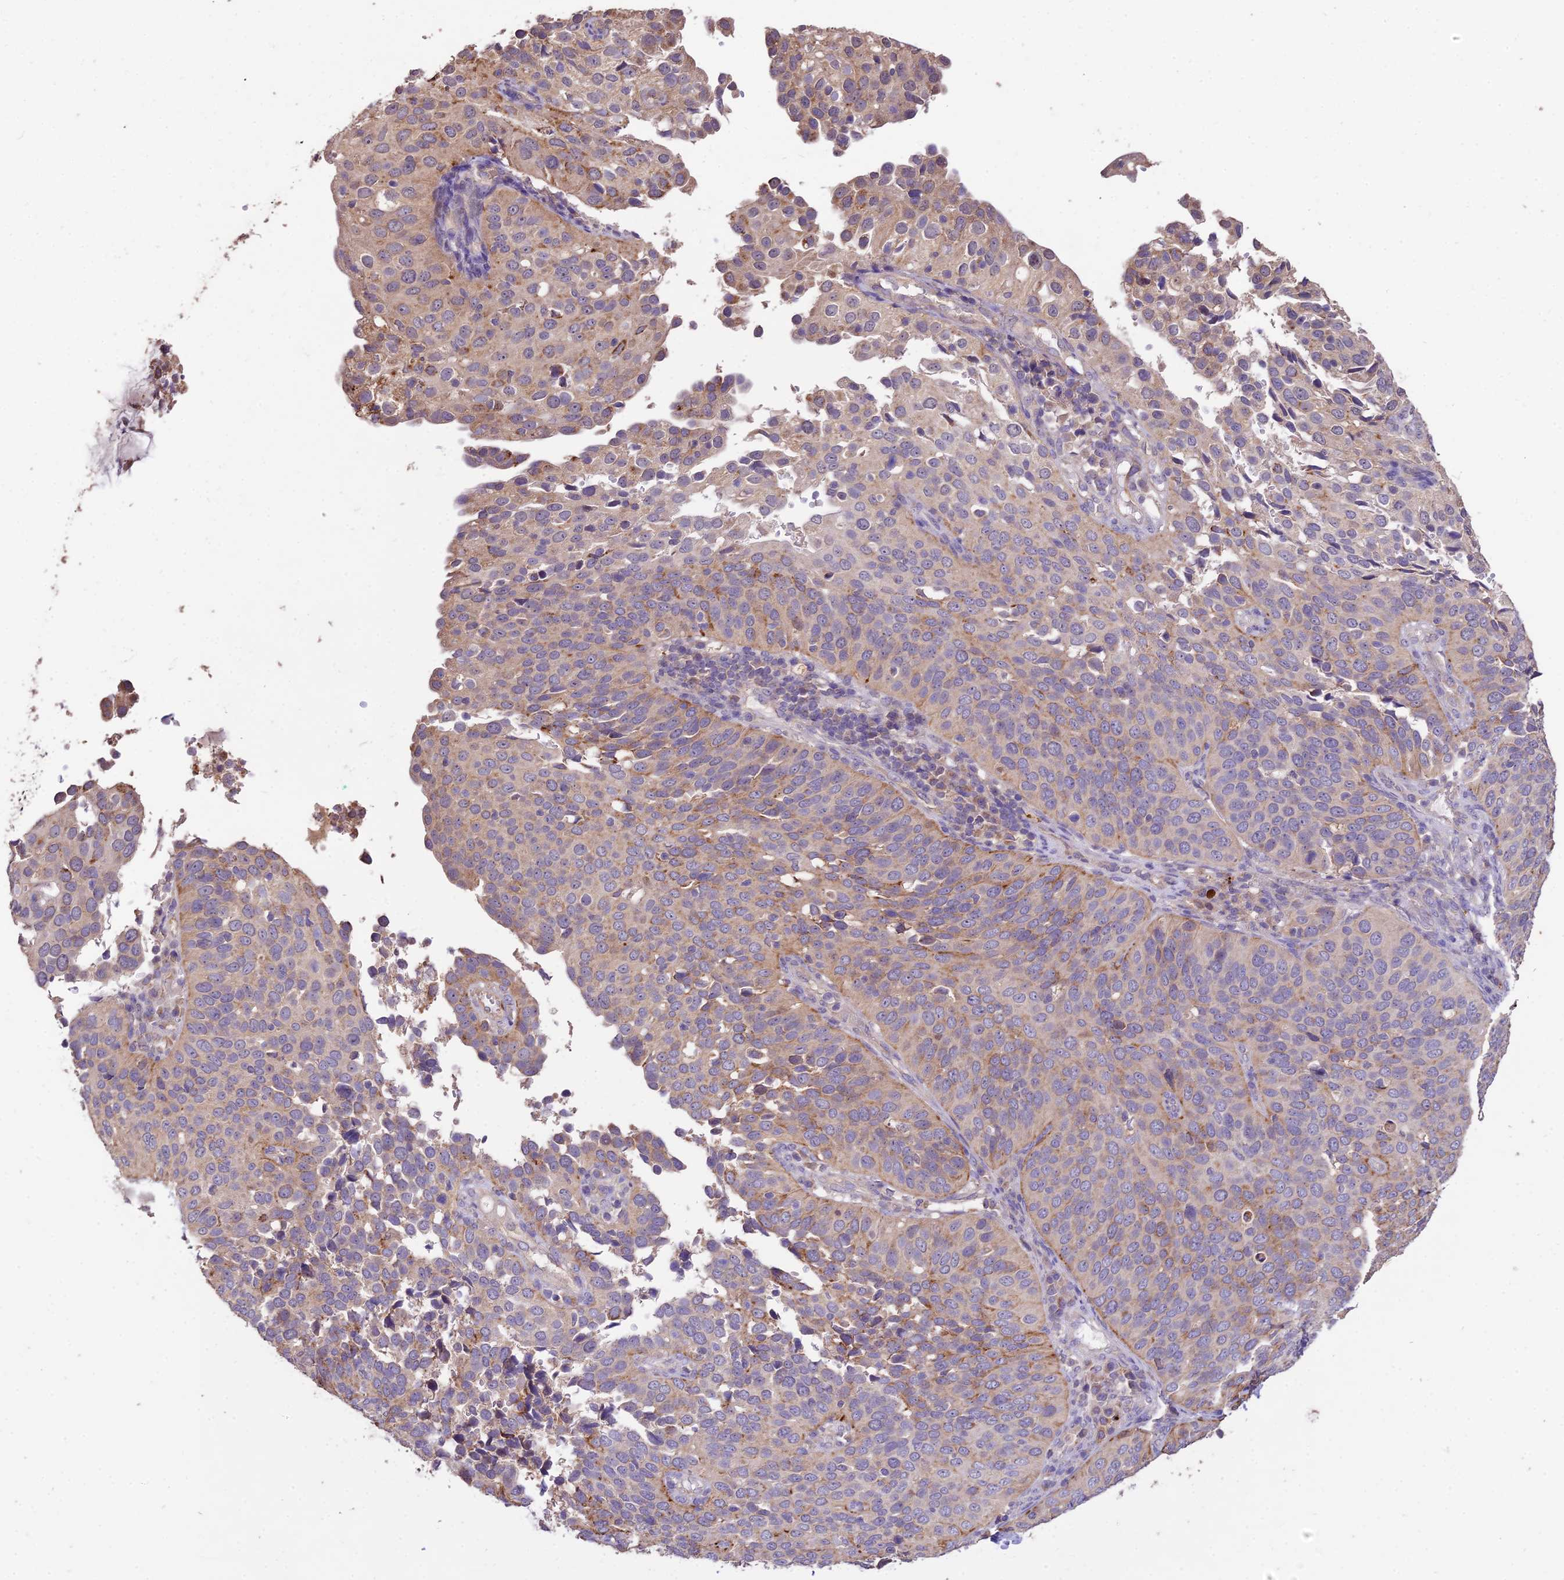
{"staining": {"intensity": "moderate", "quantity": "<25%", "location": "cytoplasmic/membranous"}, "tissue": "cervical cancer", "cell_type": "Tumor cells", "image_type": "cancer", "snomed": [{"axis": "morphology", "description": "Squamous cell carcinoma, NOS"}, {"axis": "topography", "description": "Cervix"}], "caption": "A high-resolution image shows IHC staining of squamous cell carcinoma (cervical), which displays moderate cytoplasmic/membranous staining in about <25% of tumor cells. (DAB (3,3'-diaminobenzidine) = brown stain, brightfield microscopy at high magnification).", "gene": "SDHD", "patient": {"sex": "female", "age": 36}}